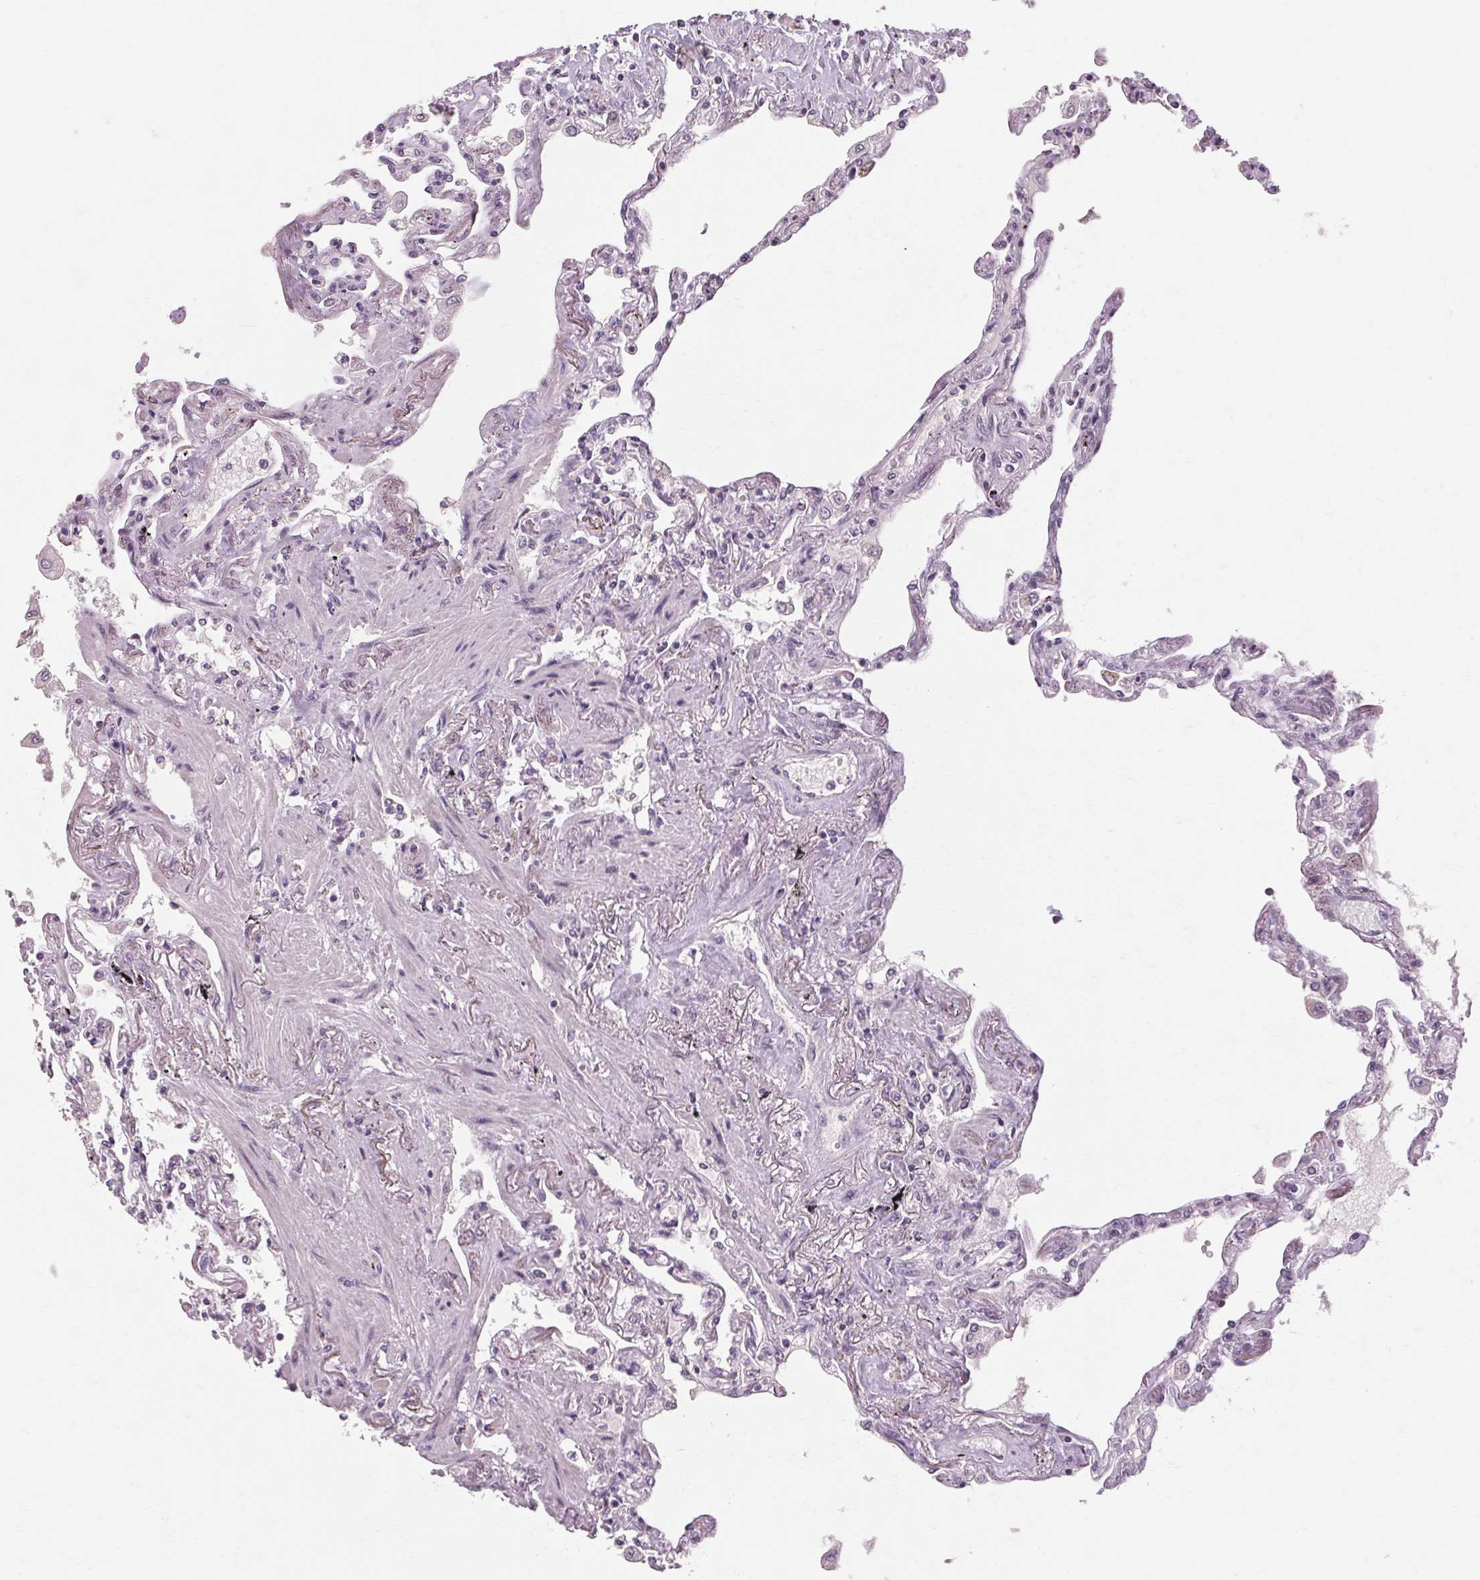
{"staining": {"intensity": "negative", "quantity": "none", "location": "none"}, "tissue": "lung", "cell_type": "Alveolar cells", "image_type": "normal", "snomed": [{"axis": "morphology", "description": "Normal tissue, NOS"}, {"axis": "morphology", "description": "Adenocarcinoma, NOS"}, {"axis": "topography", "description": "Cartilage tissue"}, {"axis": "topography", "description": "Lung"}], "caption": "Immunohistochemistry of normal human lung reveals no expression in alveolar cells. (Brightfield microscopy of DAB immunohistochemistry (IHC) at high magnification).", "gene": "POMC", "patient": {"sex": "female", "age": 67}}